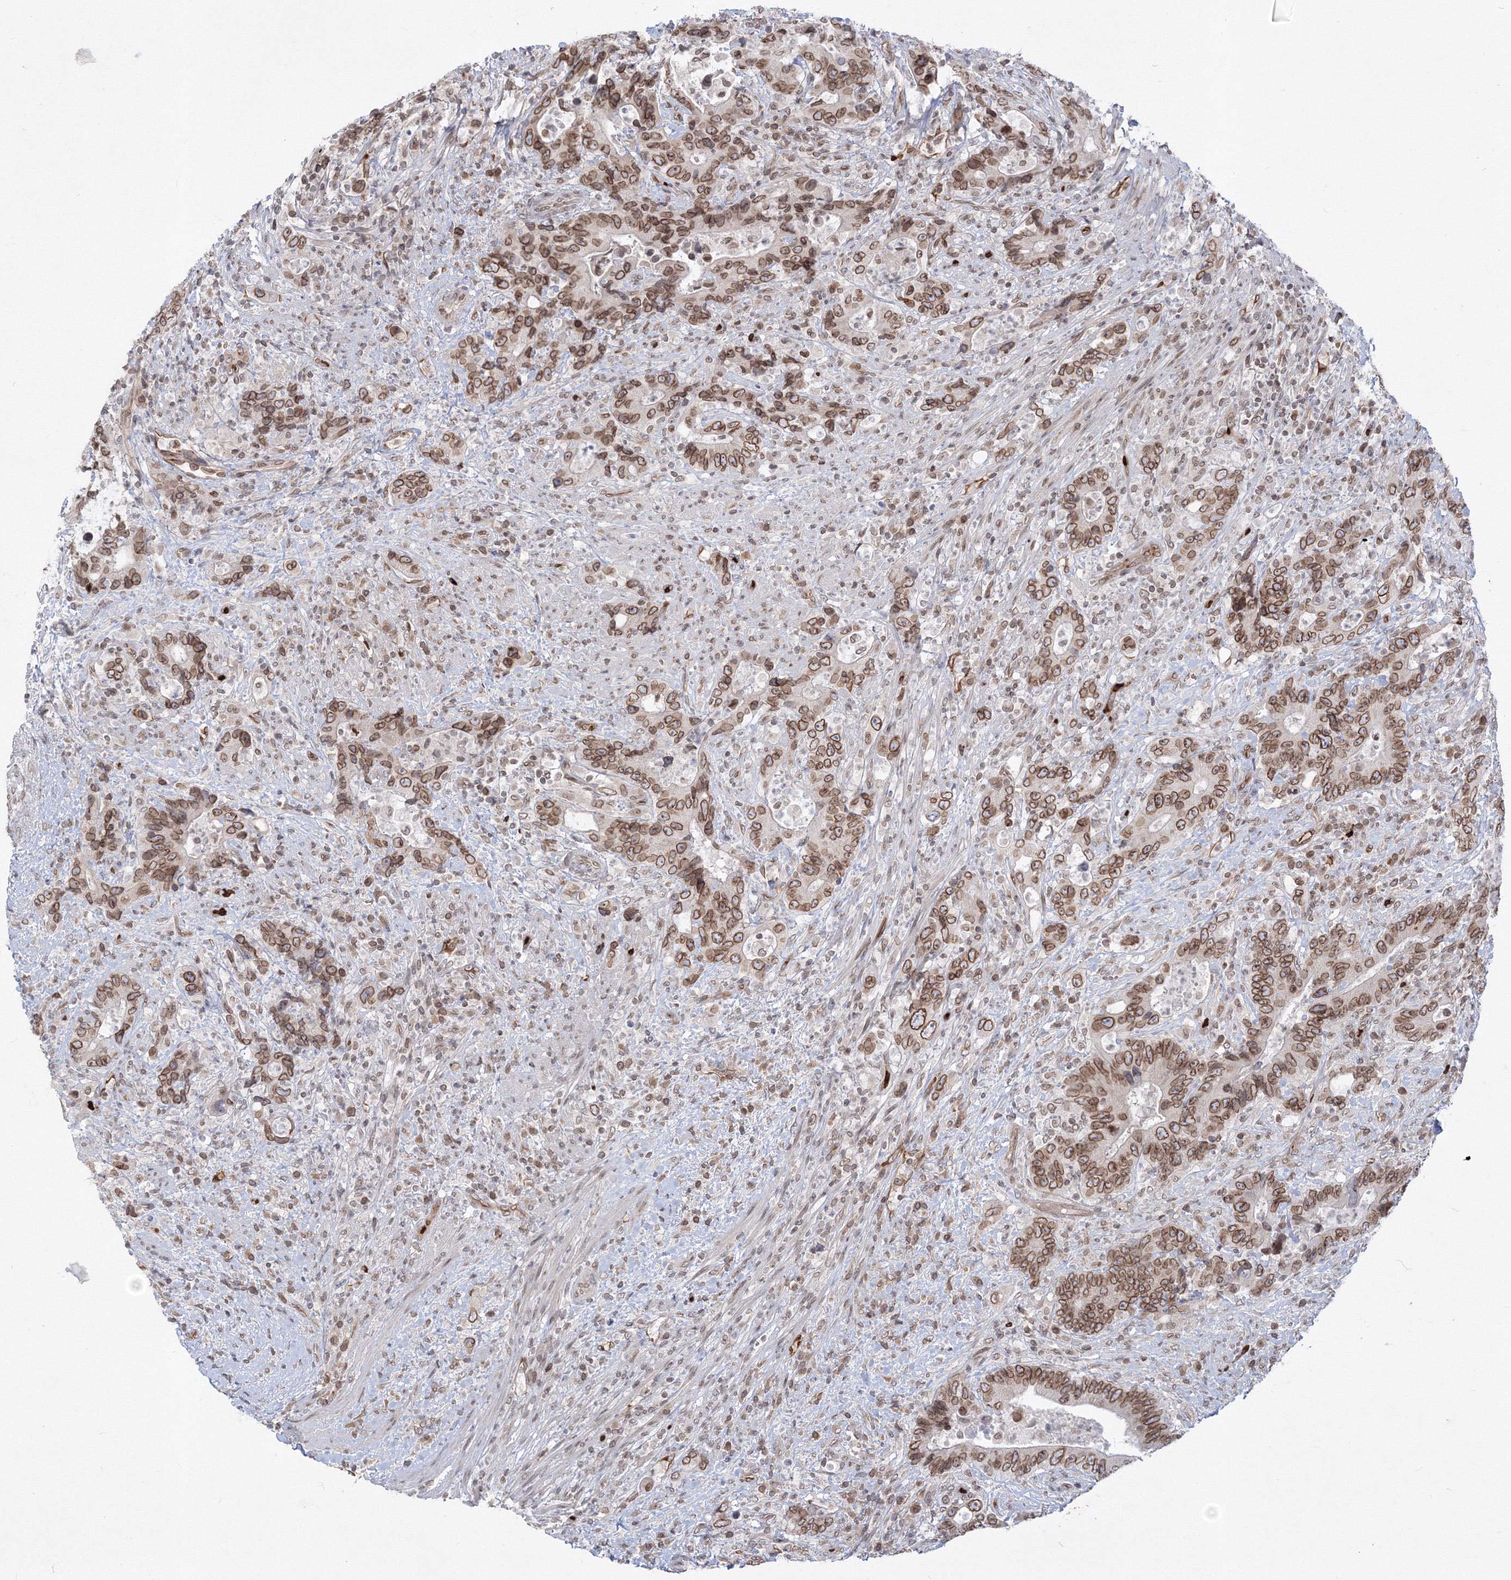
{"staining": {"intensity": "moderate", "quantity": ">75%", "location": "cytoplasmic/membranous,nuclear"}, "tissue": "colorectal cancer", "cell_type": "Tumor cells", "image_type": "cancer", "snomed": [{"axis": "morphology", "description": "Adenocarcinoma, NOS"}, {"axis": "topography", "description": "Colon"}], "caption": "Protein expression analysis of adenocarcinoma (colorectal) reveals moderate cytoplasmic/membranous and nuclear positivity in approximately >75% of tumor cells.", "gene": "DNAJB2", "patient": {"sex": "female", "age": 75}}